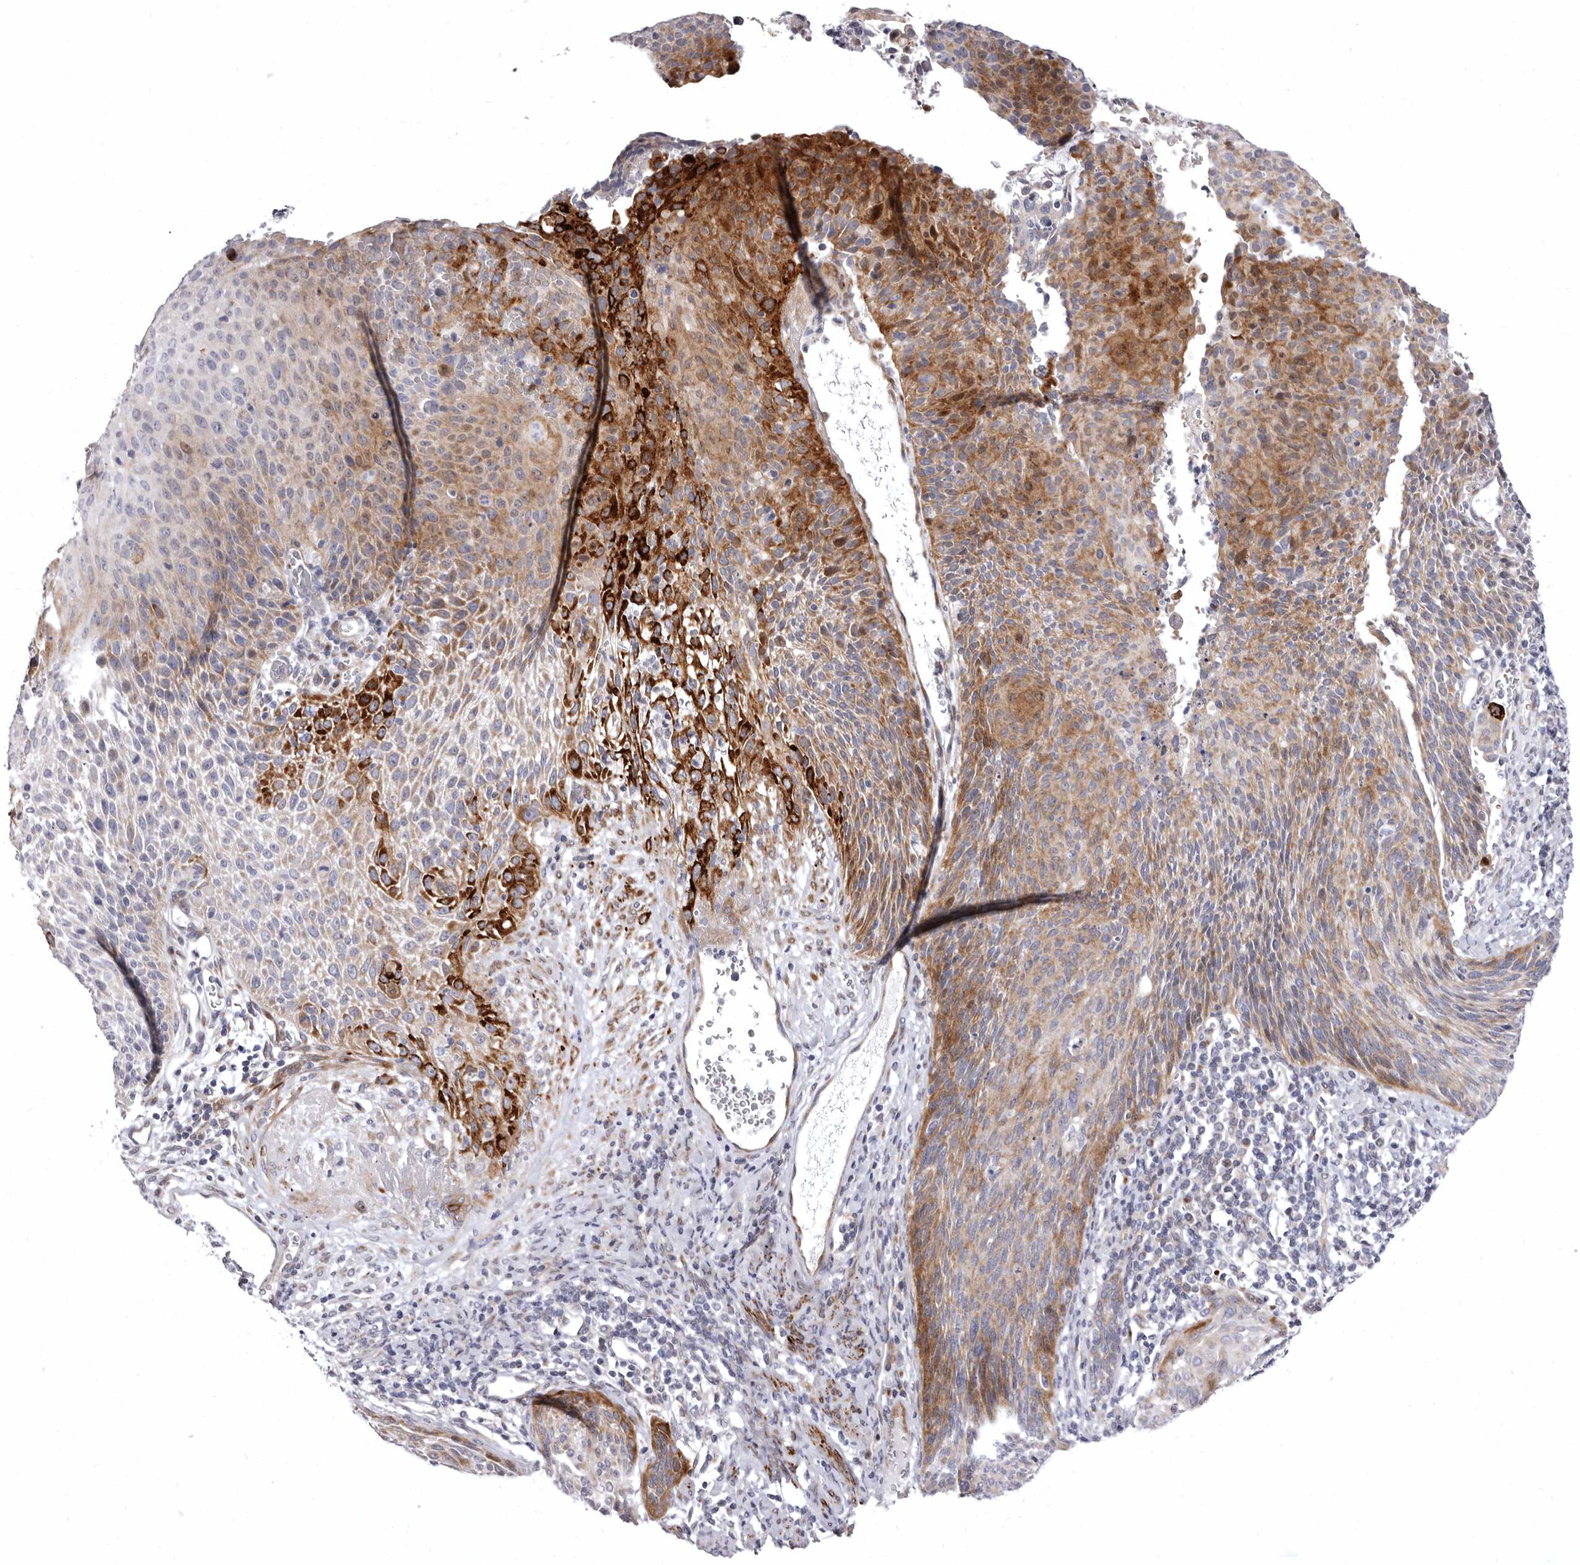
{"staining": {"intensity": "moderate", "quantity": "25%-75%", "location": "cytoplasmic/membranous"}, "tissue": "cervical cancer", "cell_type": "Tumor cells", "image_type": "cancer", "snomed": [{"axis": "morphology", "description": "Squamous cell carcinoma, NOS"}, {"axis": "topography", "description": "Cervix"}], "caption": "Immunohistochemical staining of cervical cancer (squamous cell carcinoma) demonstrates medium levels of moderate cytoplasmic/membranous expression in approximately 25%-75% of tumor cells. Nuclei are stained in blue.", "gene": "AIDA", "patient": {"sex": "female", "age": 55}}